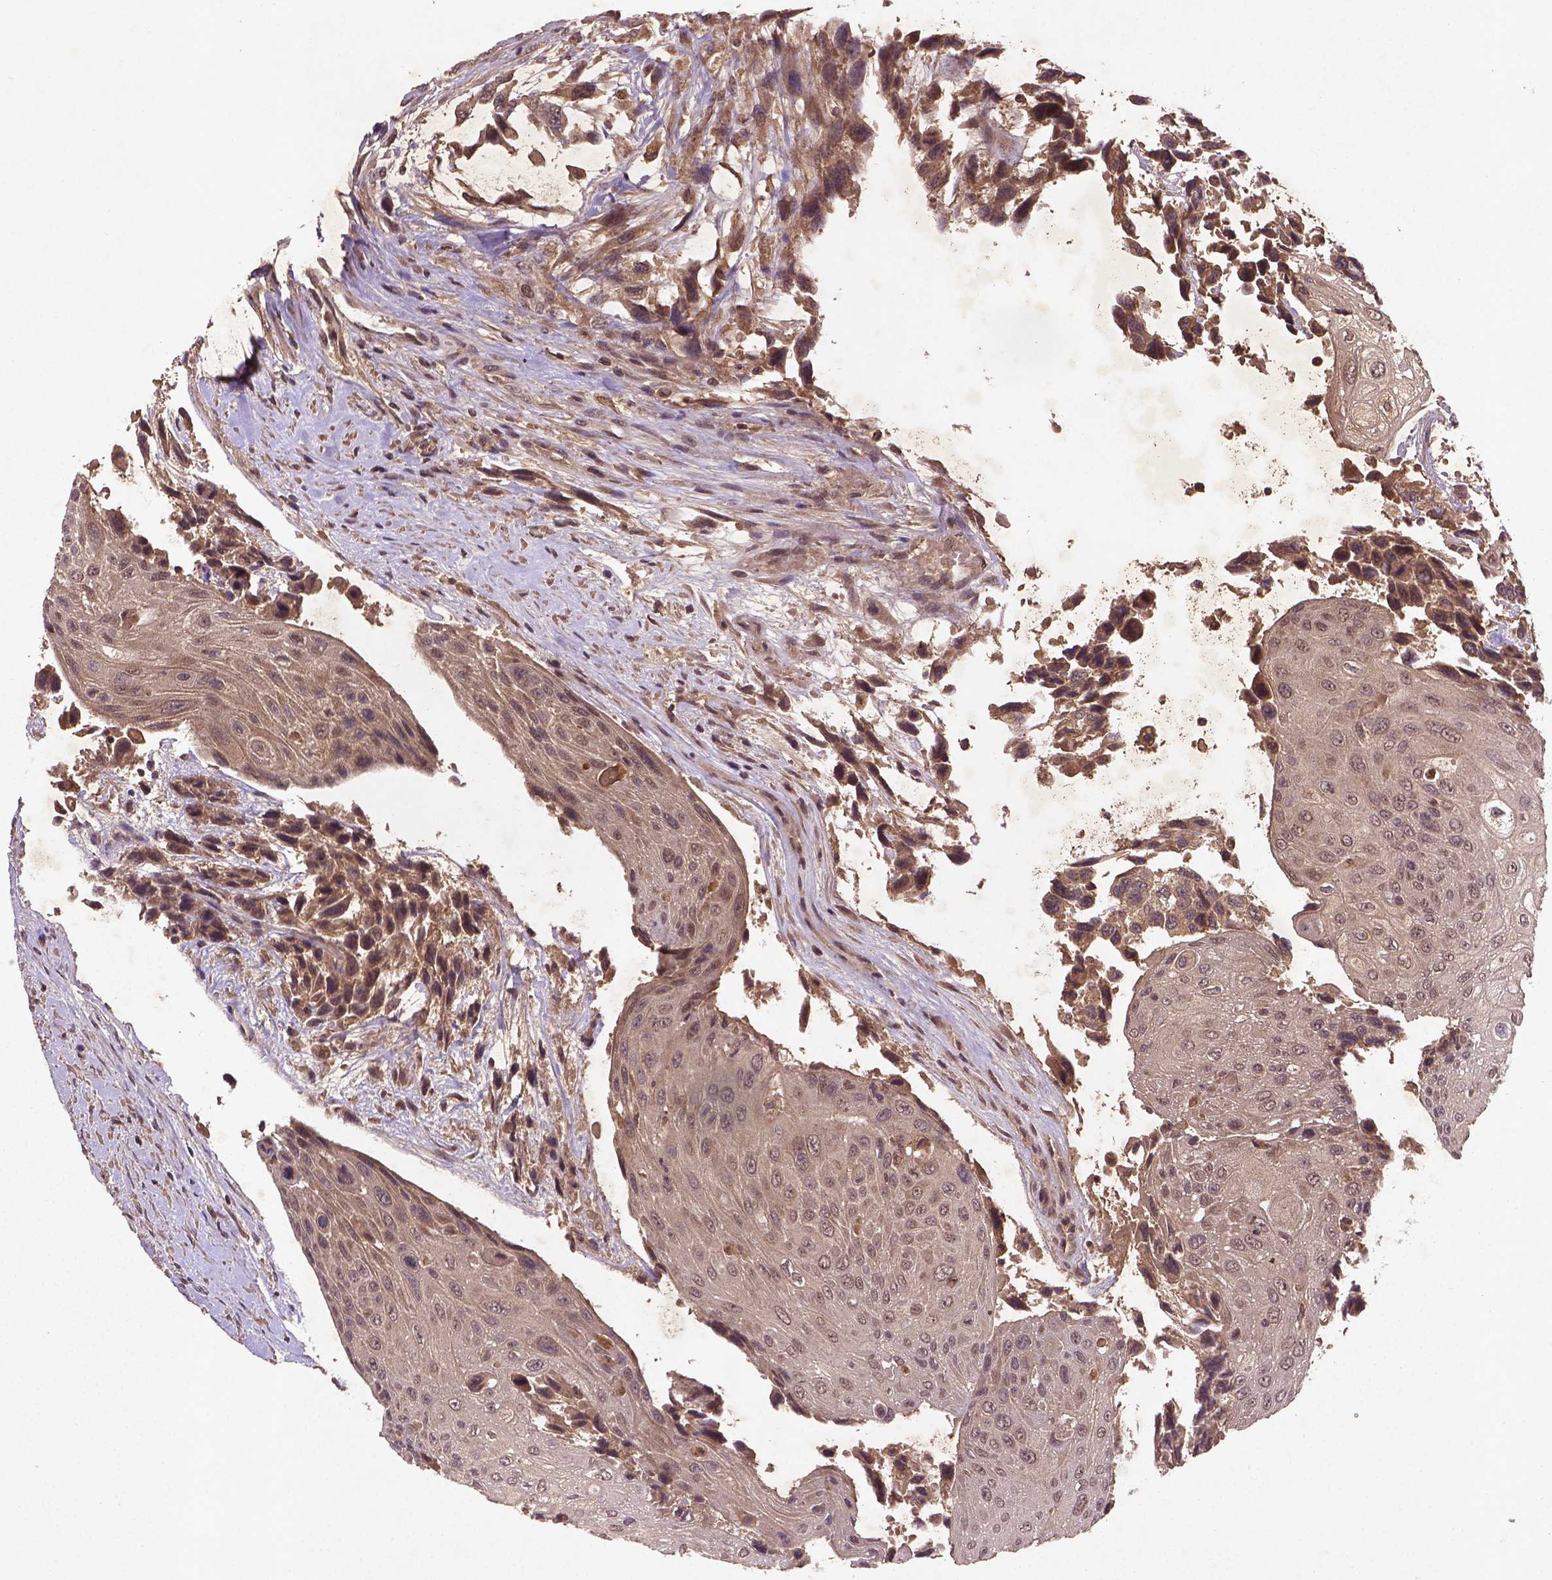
{"staining": {"intensity": "weak", "quantity": ">75%", "location": "nuclear"}, "tissue": "urothelial cancer", "cell_type": "Tumor cells", "image_type": "cancer", "snomed": [{"axis": "morphology", "description": "Urothelial carcinoma, High grade"}, {"axis": "topography", "description": "Urinary bladder"}], "caption": "Urothelial cancer stained with a protein marker reveals weak staining in tumor cells.", "gene": "NIPAL2", "patient": {"sex": "female", "age": 70}}